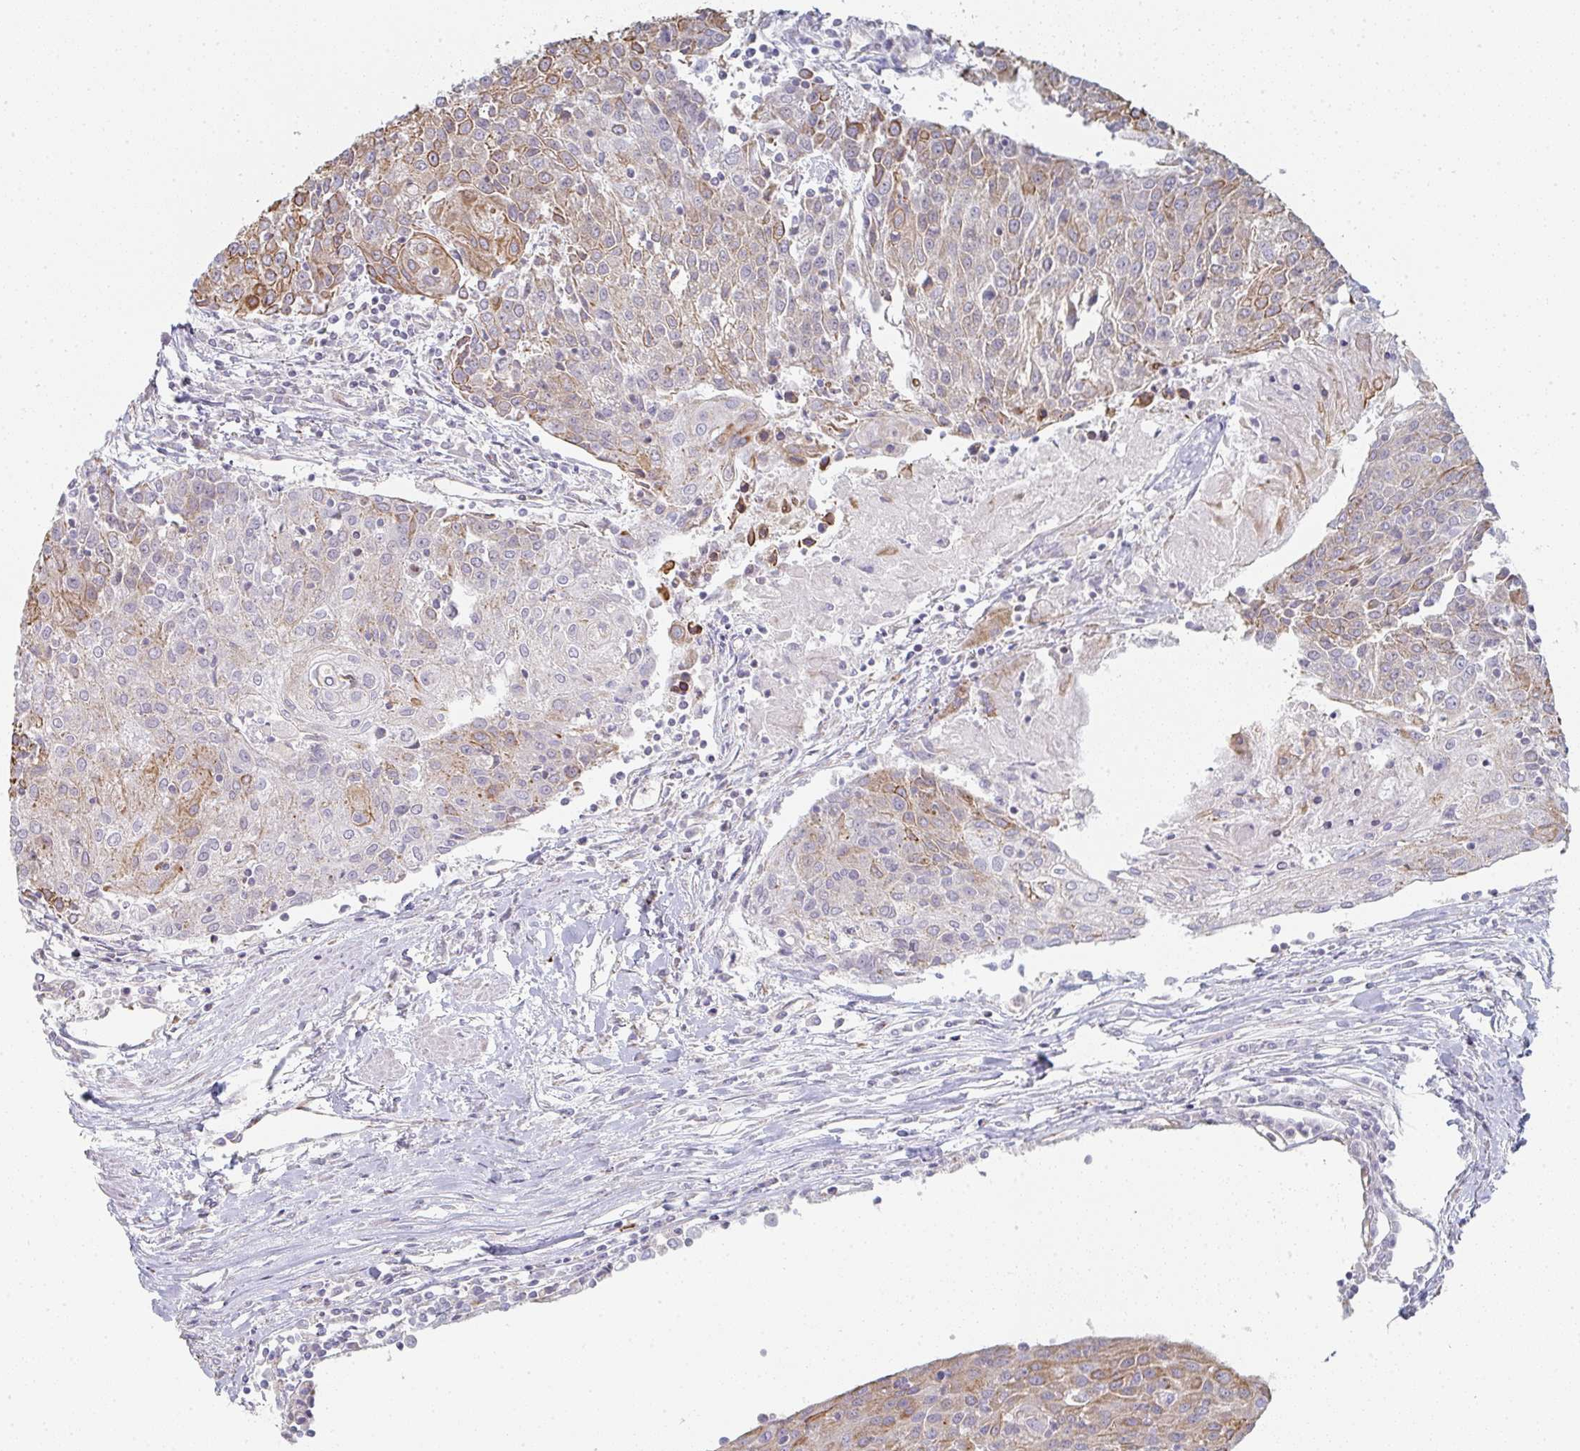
{"staining": {"intensity": "moderate", "quantity": "<25%", "location": "cytoplasmic/membranous"}, "tissue": "urothelial cancer", "cell_type": "Tumor cells", "image_type": "cancer", "snomed": [{"axis": "morphology", "description": "Urothelial carcinoma, High grade"}, {"axis": "topography", "description": "Urinary bladder"}], "caption": "This is an image of IHC staining of urothelial cancer, which shows moderate staining in the cytoplasmic/membranous of tumor cells.", "gene": "ZNF526", "patient": {"sex": "female", "age": 85}}